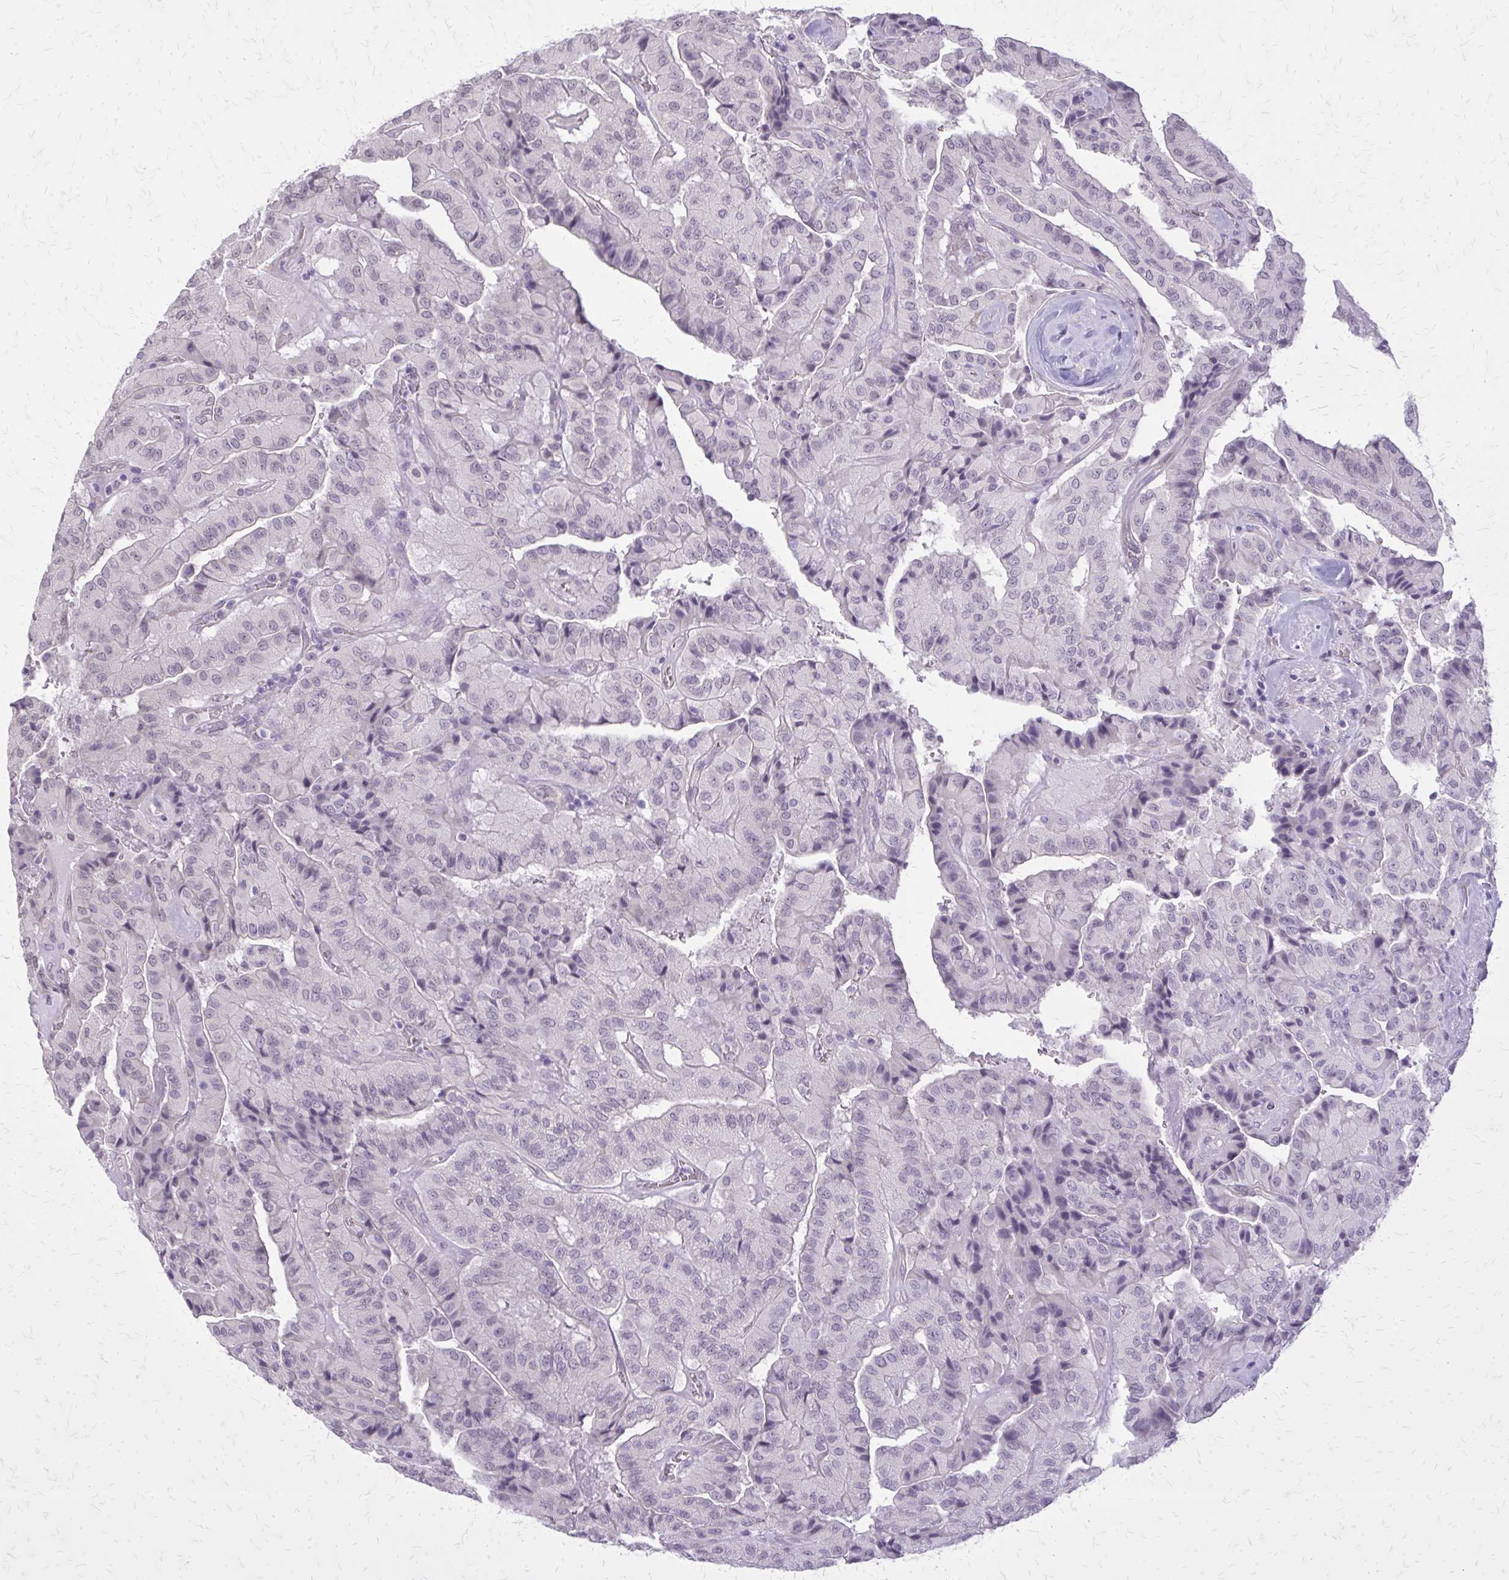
{"staining": {"intensity": "negative", "quantity": "none", "location": "none"}, "tissue": "thyroid cancer", "cell_type": "Tumor cells", "image_type": "cancer", "snomed": [{"axis": "morphology", "description": "Normal tissue, NOS"}, {"axis": "morphology", "description": "Papillary adenocarcinoma, NOS"}, {"axis": "topography", "description": "Thyroid gland"}], "caption": "This is an immunohistochemistry histopathology image of papillary adenocarcinoma (thyroid). There is no expression in tumor cells.", "gene": "PLCB1", "patient": {"sex": "female", "age": 59}}